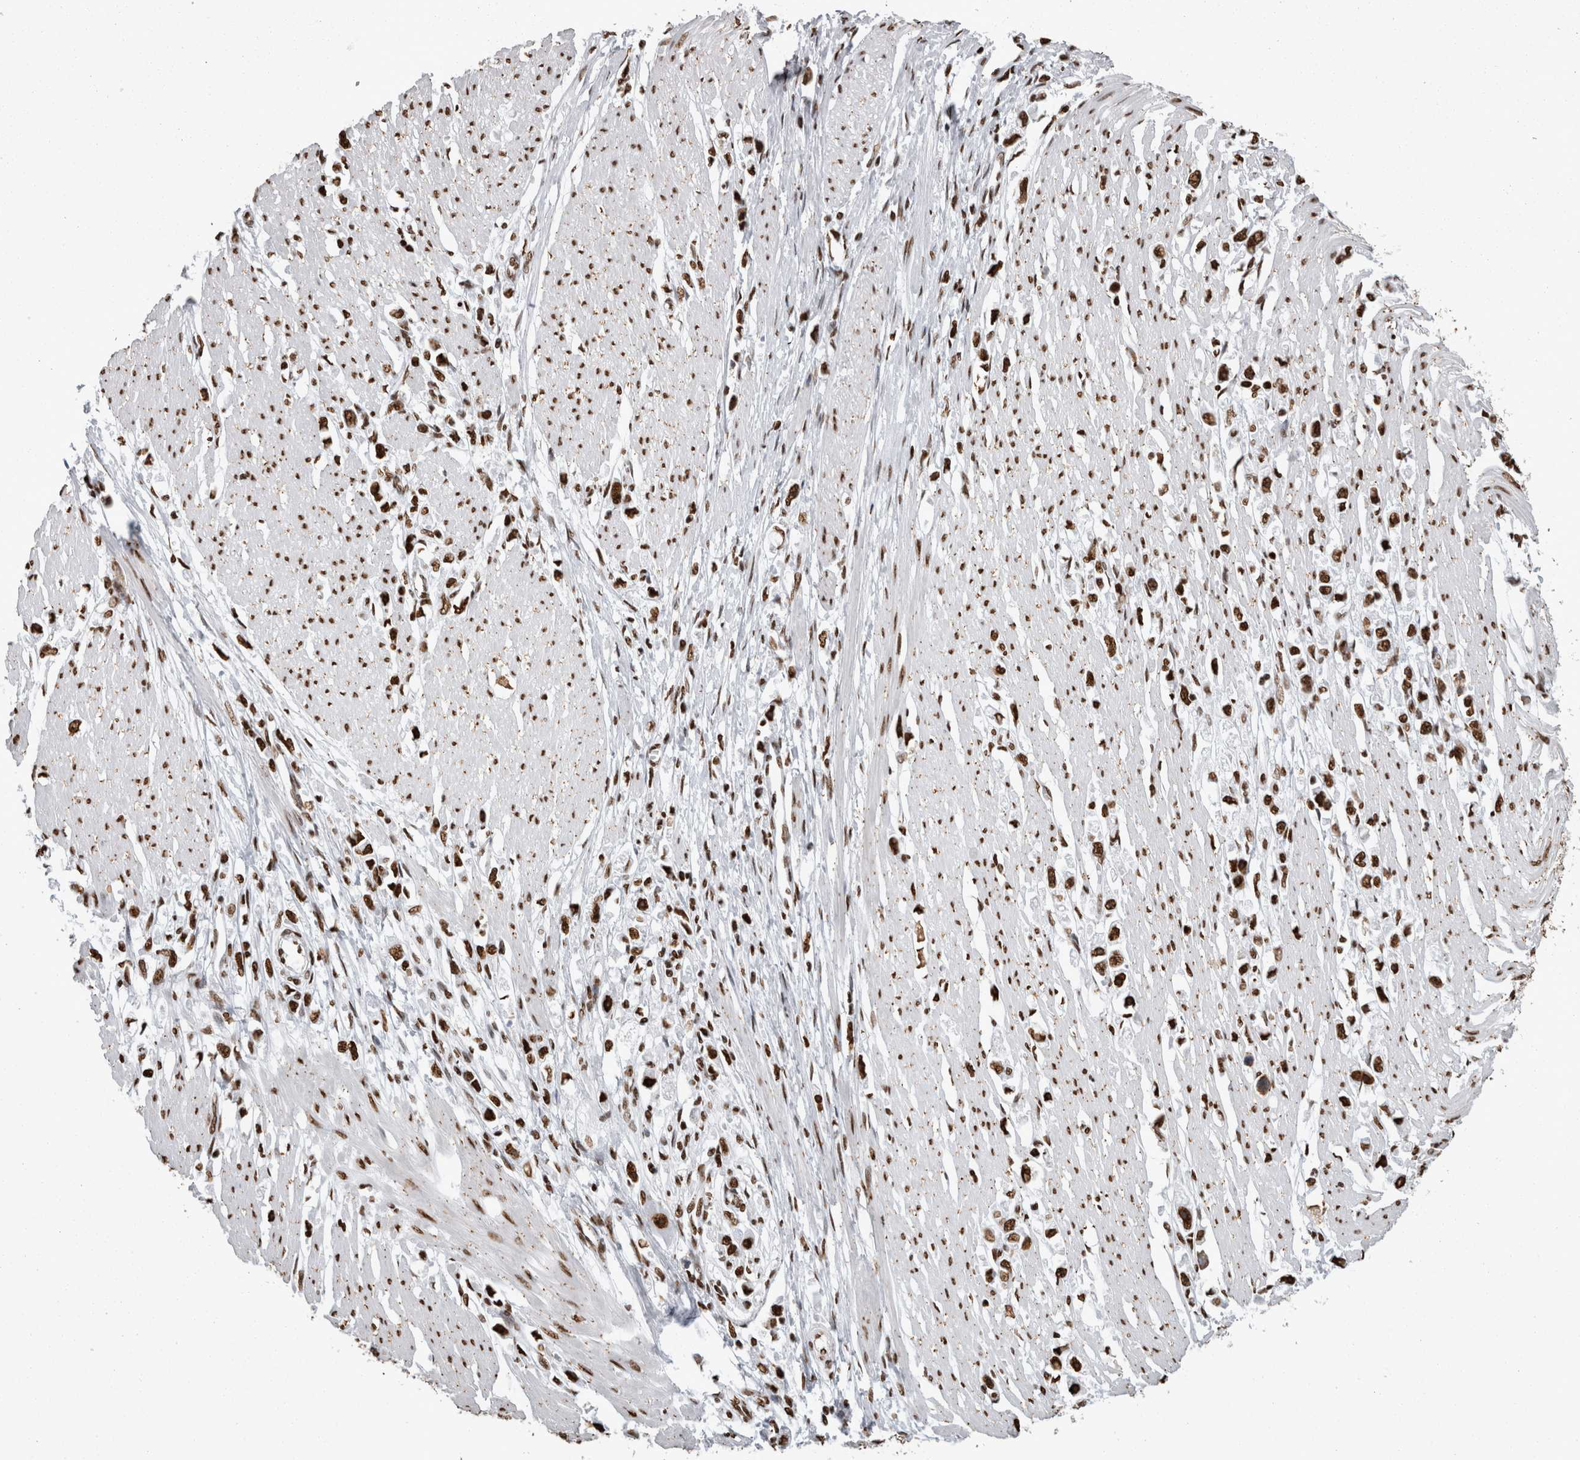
{"staining": {"intensity": "strong", "quantity": ">75%", "location": "nuclear"}, "tissue": "stomach cancer", "cell_type": "Tumor cells", "image_type": "cancer", "snomed": [{"axis": "morphology", "description": "Adenocarcinoma, NOS"}, {"axis": "topography", "description": "Stomach"}], "caption": "Stomach adenocarcinoma stained with DAB (3,3'-diaminobenzidine) IHC shows high levels of strong nuclear expression in about >75% of tumor cells.", "gene": "HNRNPM", "patient": {"sex": "female", "age": 59}}